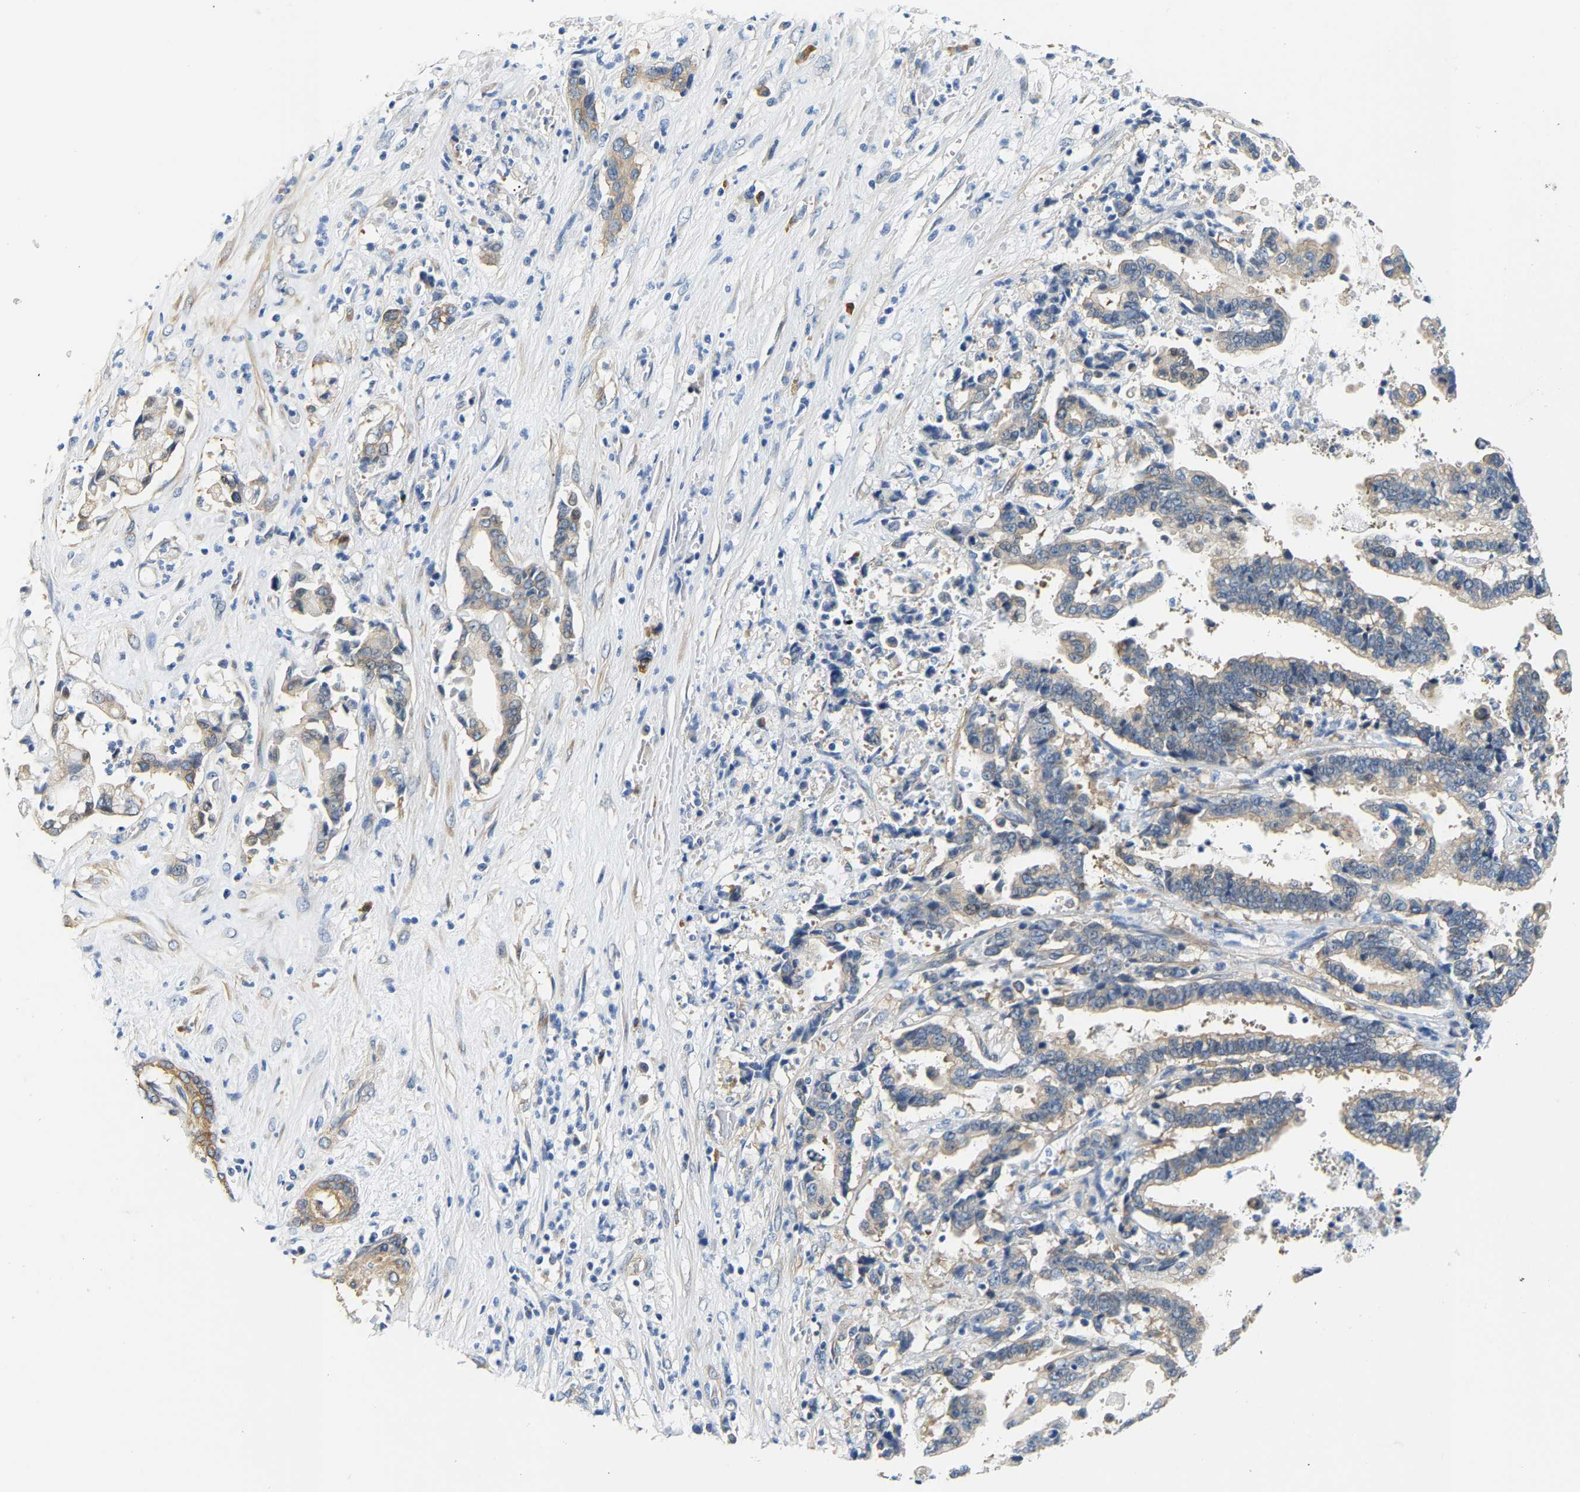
{"staining": {"intensity": "negative", "quantity": "none", "location": "none"}, "tissue": "liver cancer", "cell_type": "Tumor cells", "image_type": "cancer", "snomed": [{"axis": "morphology", "description": "Cholangiocarcinoma"}, {"axis": "topography", "description": "Liver"}], "caption": "Liver cholangiocarcinoma was stained to show a protein in brown. There is no significant expression in tumor cells.", "gene": "PAWR", "patient": {"sex": "male", "age": 57}}